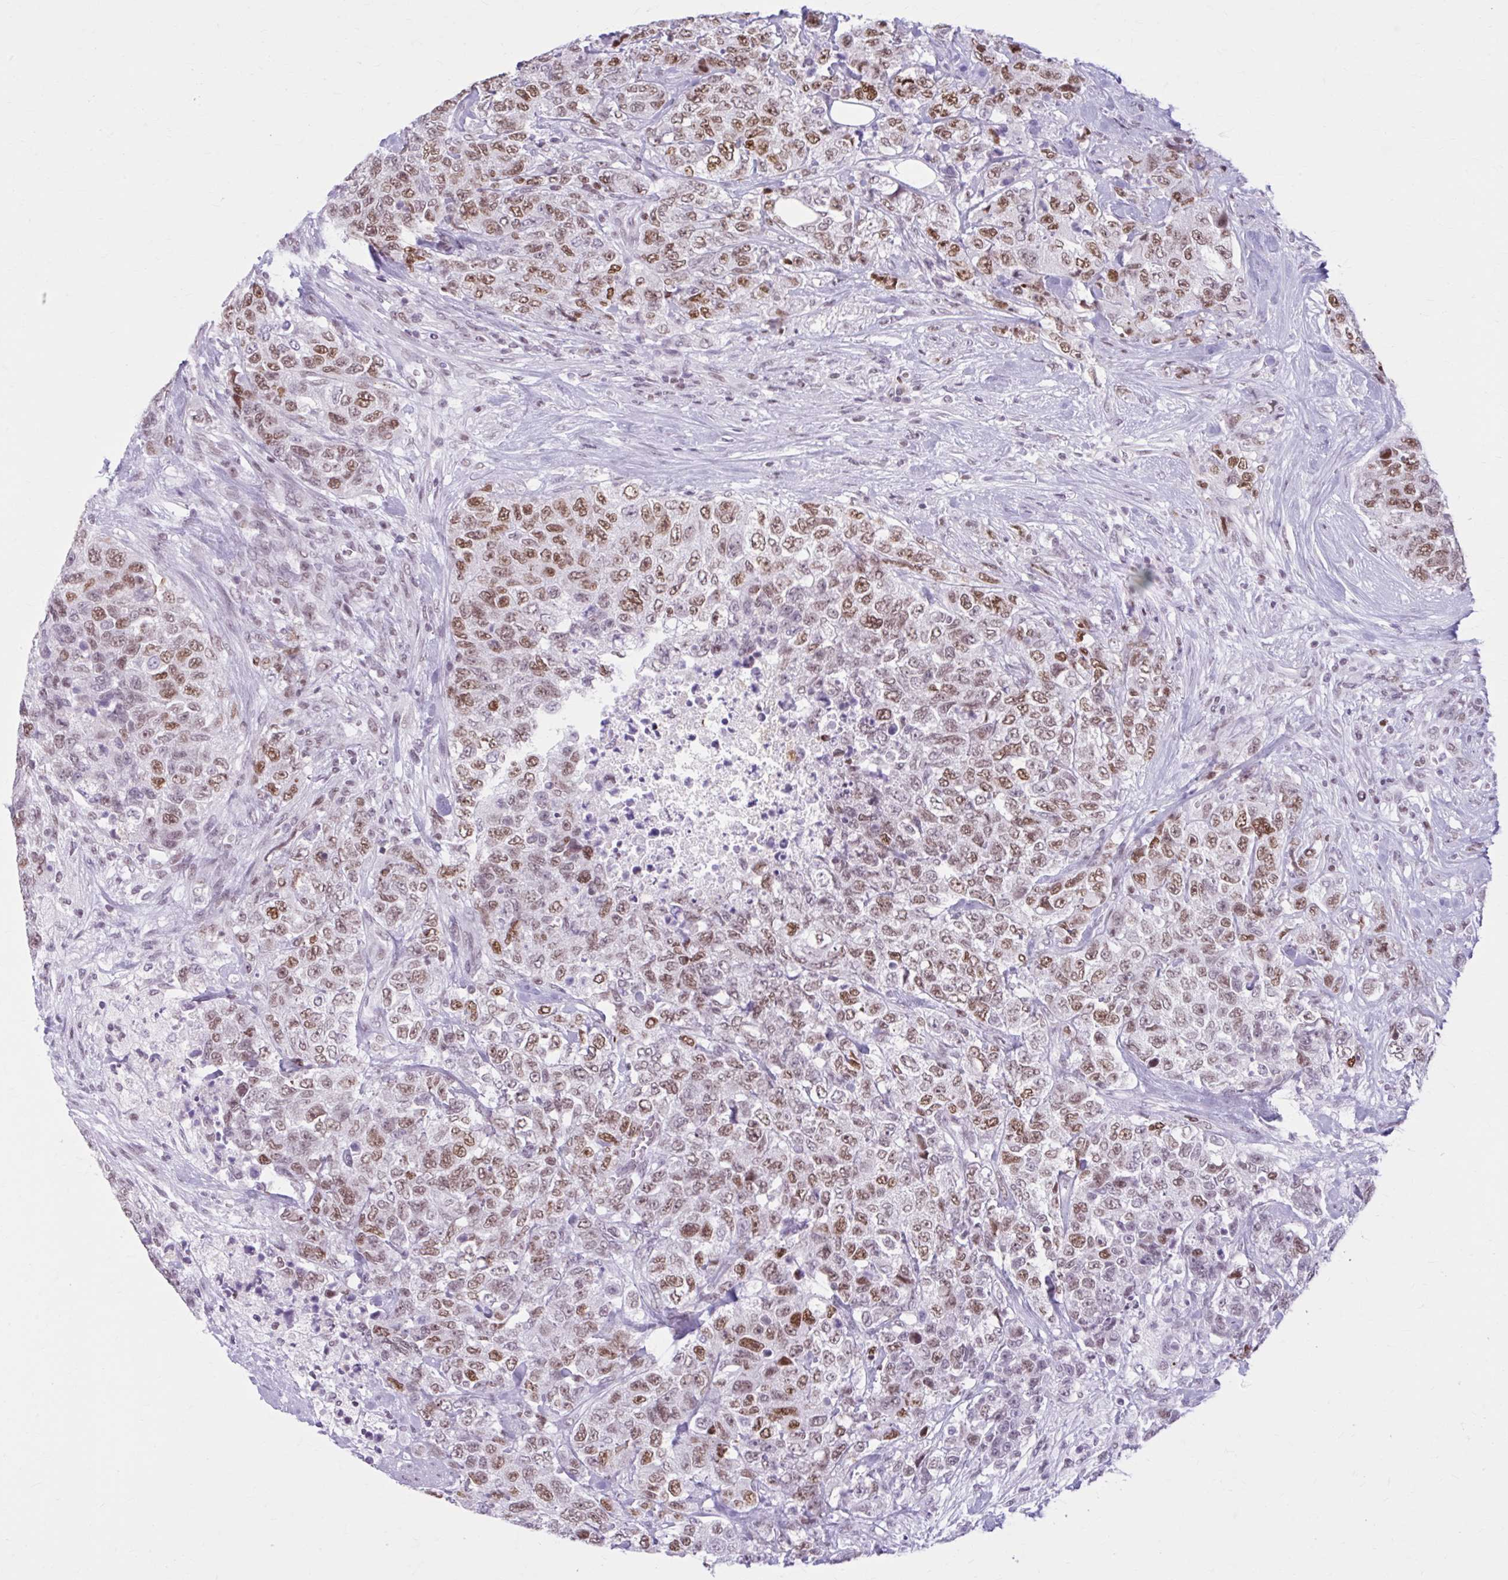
{"staining": {"intensity": "moderate", "quantity": ">75%", "location": "nuclear"}, "tissue": "urothelial cancer", "cell_type": "Tumor cells", "image_type": "cancer", "snomed": [{"axis": "morphology", "description": "Urothelial carcinoma, High grade"}, {"axis": "topography", "description": "Urinary bladder"}], "caption": "A brown stain labels moderate nuclear staining of a protein in high-grade urothelial carcinoma tumor cells.", "gene": "PABIR1", "patient": {"sex": "female", "age": 78}}